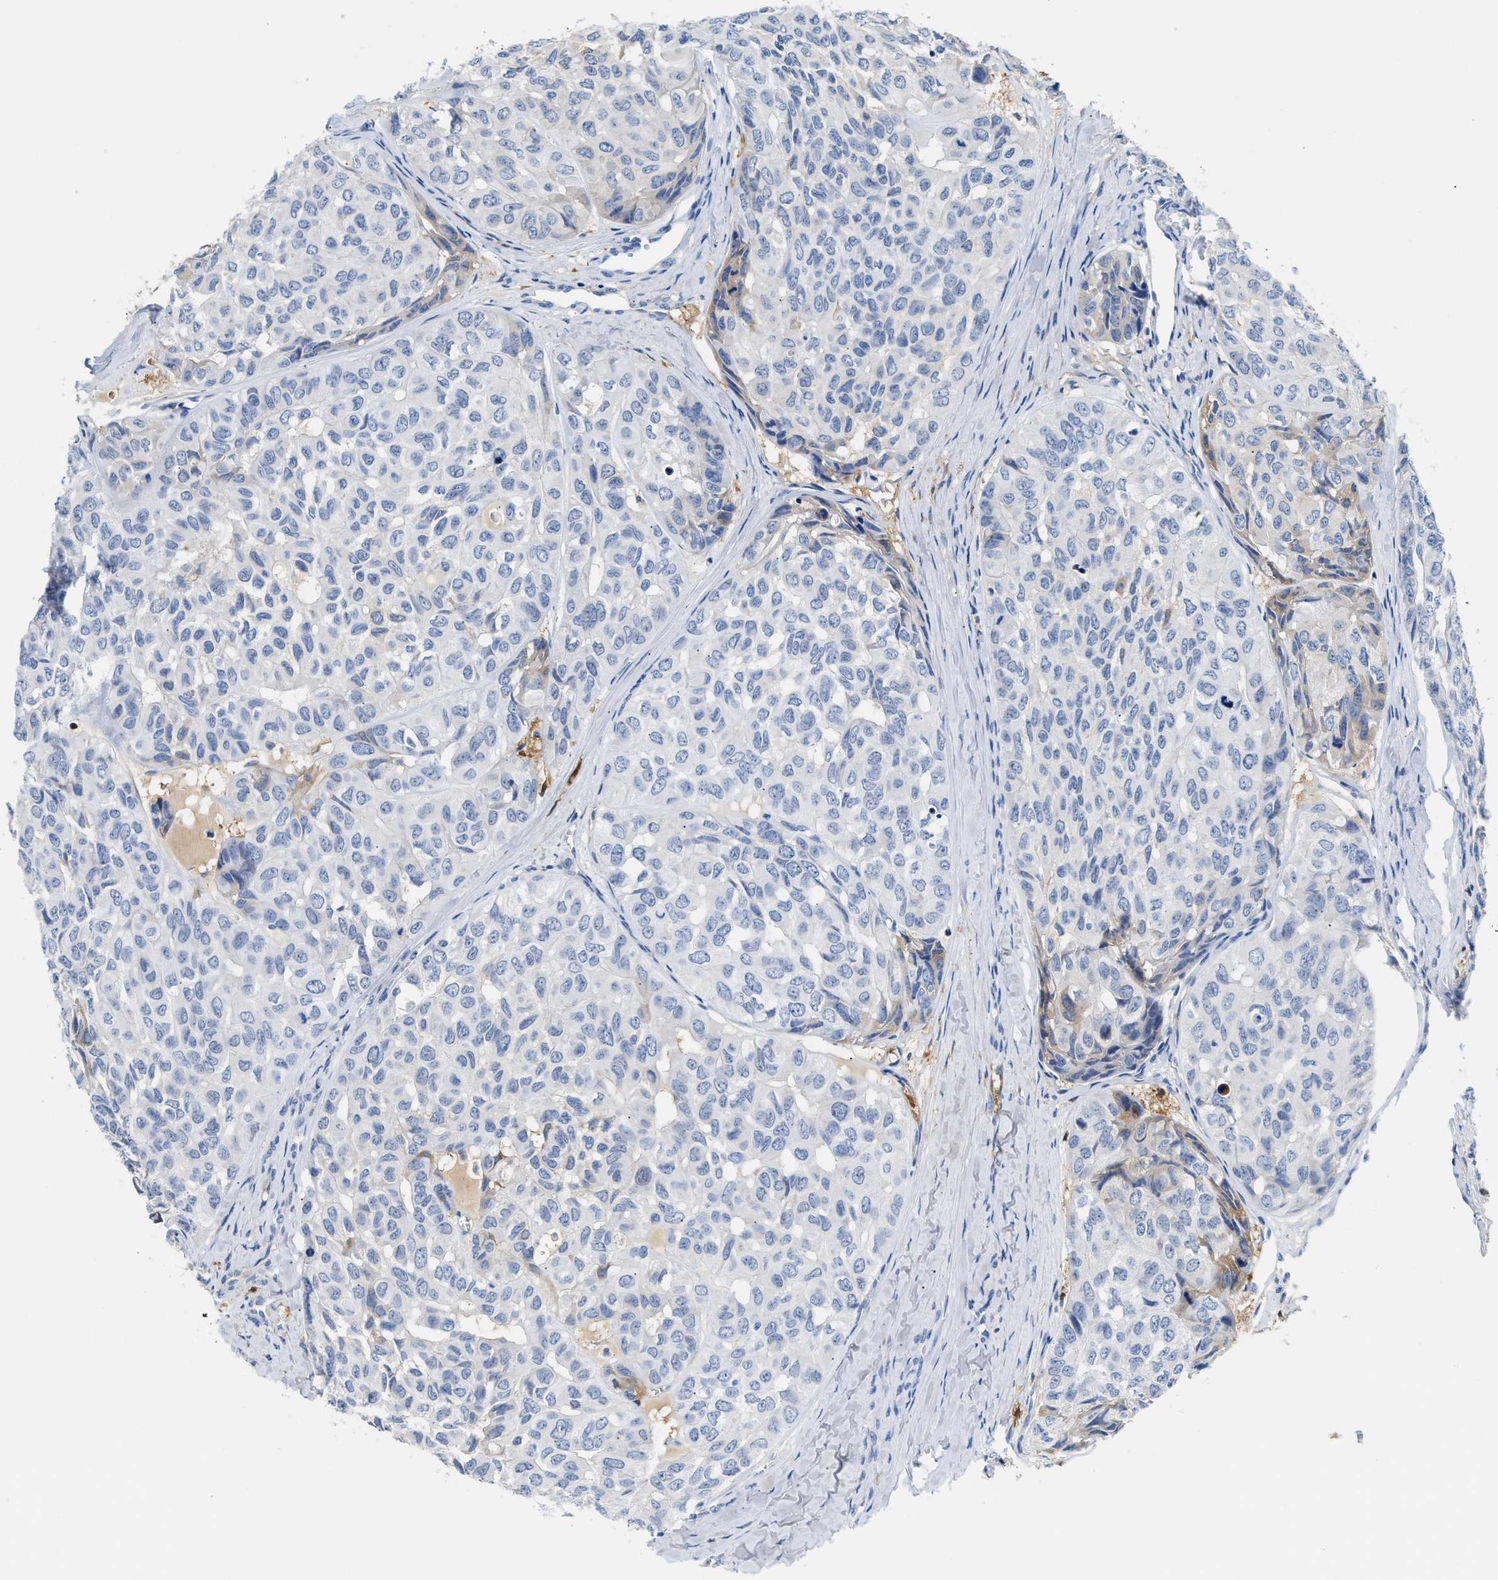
{"staining": {"intensity": "negative", "quantity": "none", "location": "none"}, "tissue": "head and neck cancer", "cell_type": "Tumor cells", "image_type": "cancer", "snomed": [{"axis": "morphology", "description": "Adenocarcinoma, NOS"}, {"axis": "topography", "description": "Salivary gland, NOS"}, {"axis": "topography", "description": "Head-Neck"}], "caption": "High power microscopy image of an immunohistochemistry (IHC) photomicrograph of head and neck adenocarcinoma, revealing no significant staining in tumor cells.", "gene": "GC", "patient": {"sex": "female", "age": 76}}